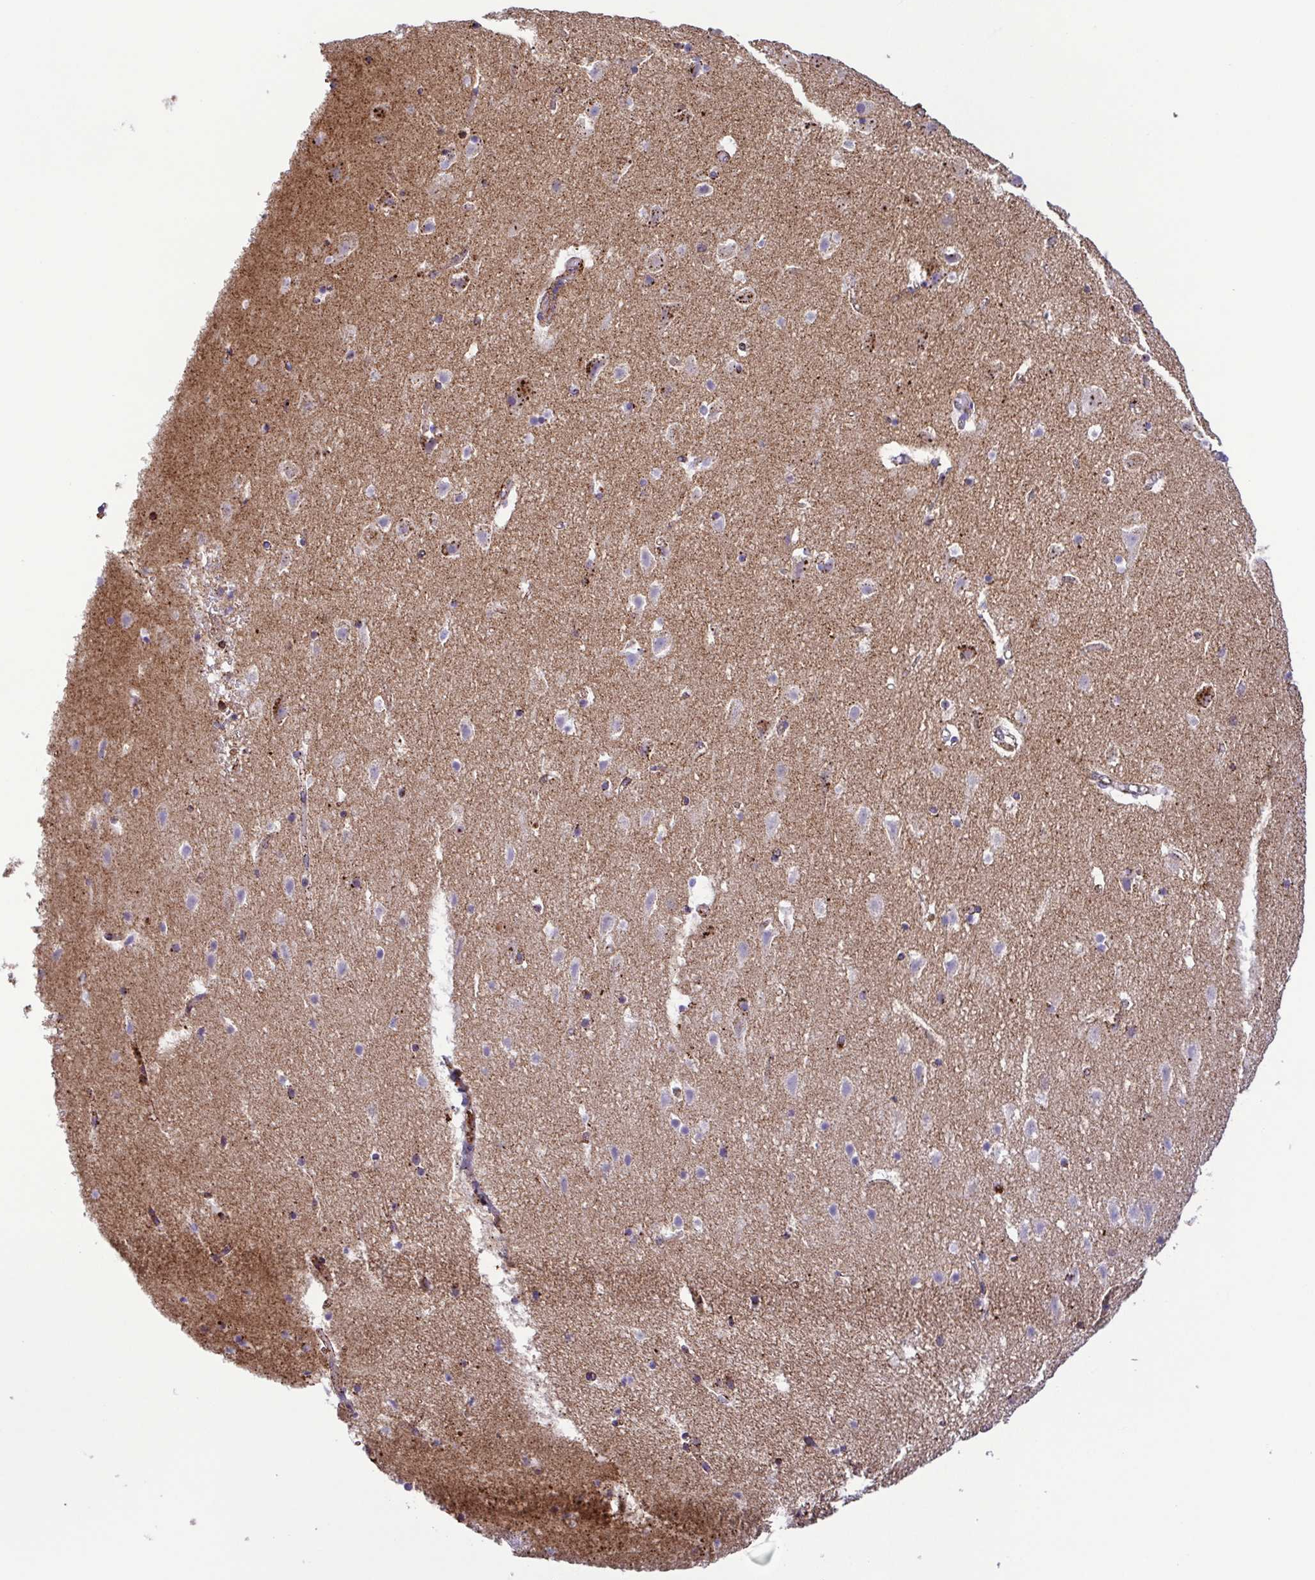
{"staining": {"intensity": "moderate", "quantity": "25%-75%", "location": "cytoplasmic/membranous"}, "tissue": "cerebral cortex", "cell_type": "Endothelial cells", "image_type": "normal", "snomed": [{"axis": "morphology", "description": "Normal tissue, NOS"}, {"axis": "topography", "description": "Cerebral cortex"}], "caption": "Immunohistochemical staining of normal human cerebral cortex shows 25%-75% levels of moderate cytoplasmic/membranous protein expression in approximately 25%-75% of endothelial cells. The staining was performed using DAB (3,3'-diaminobenzidine), with brown indicating positive protein expression. Nuclei are stained blue with hematoxylin.", "gene": "CHMP1B", "patient": {"sex": "female", "age": 42}}